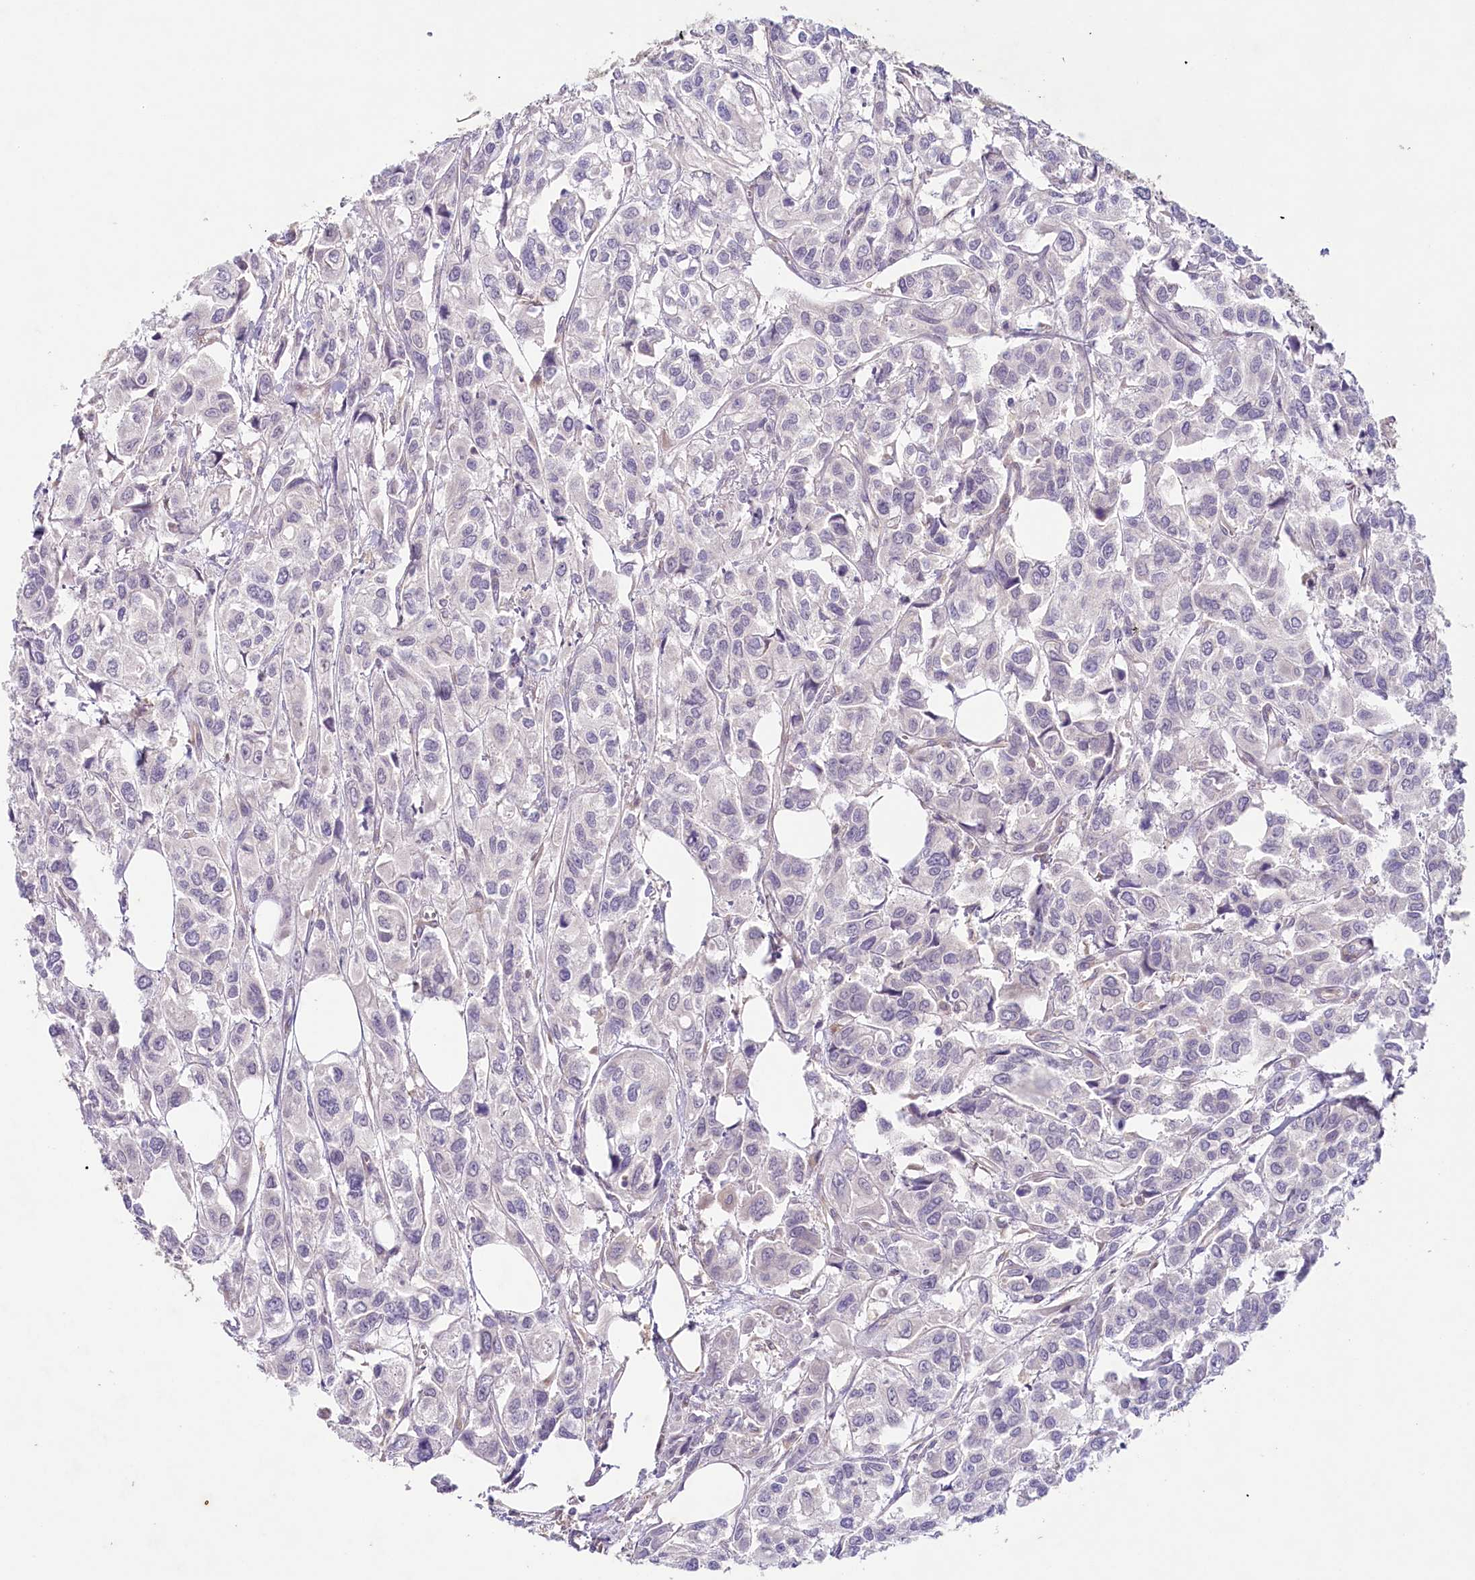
{"staining": {"intensity": "negative", "quantity": "none", "location": "none"}, "tissue": "urothelial cancer", "cell_type": "Tumor cells", "image_type": "cancer", "snomed": [{"axis": "morphology", "description": "Urothelial carcinoma, High grade"}, {"axis": "topography", "description": "Urinary bladder"}], "caption": "This image is of urothelial cancer stained with immunohistochemistry to label a protein in brown with the nuclei are counter-stained blue. There is no staining in tumor cells.", "gene": "TNIP1", "patient": {"sex": "male", "age": 67}}